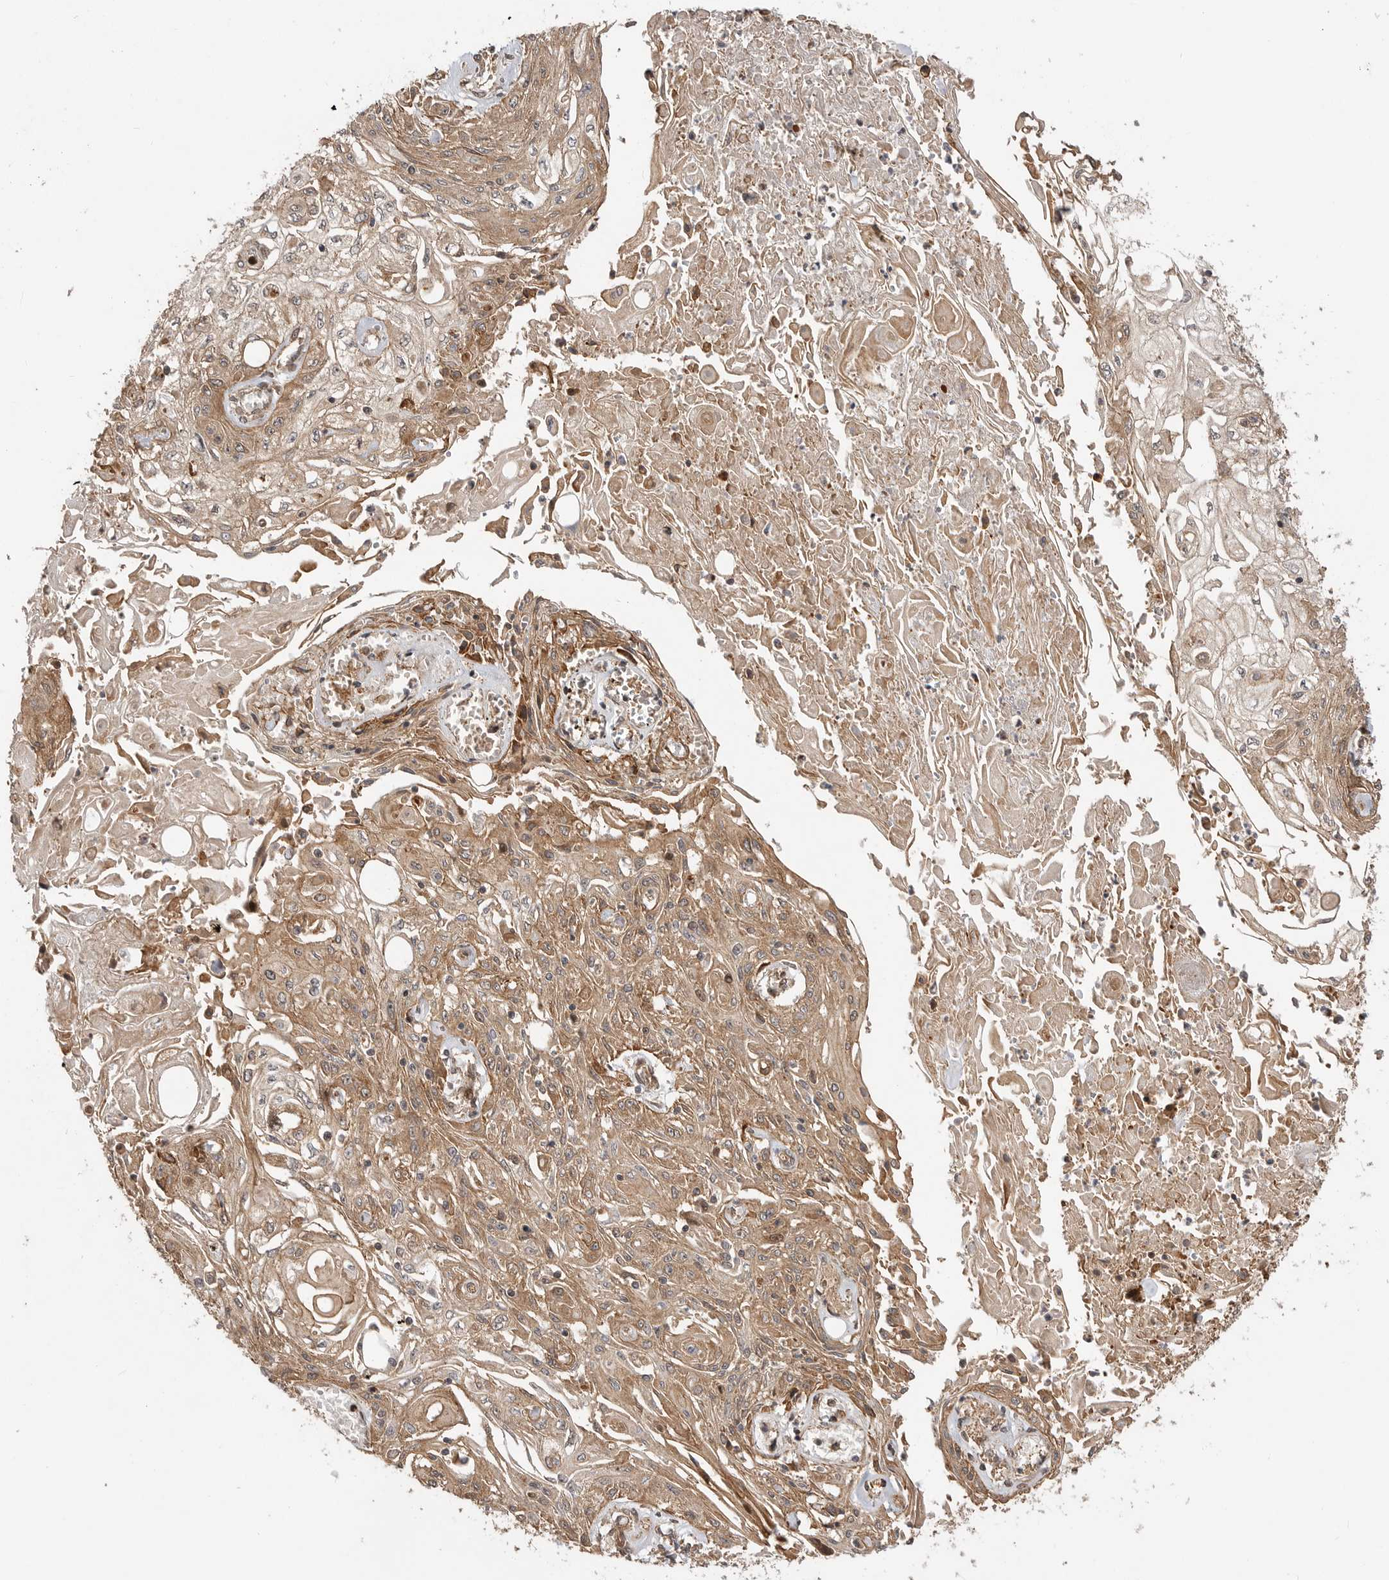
{"staining": {"intensity": "moderate", "quantity": ">75%", "location": "cytoplasmic/membranous"}, "tissue": "skin cancer", "cell_type": "Tumor cells", "image_type": "cancer", "snomed": [{"axis": "morphology", "description": "Squamous cell carcinoma, NOS"}, {"axis": "morphology", "description": "Squamous cell carcinoma, metastatic, NOS"}, {"axis": "topography", "description": "Skin"}, {"axis": "topography", "description": "Lymph node"}], "caption": "Protein positivity by IHC displays moderate cytoplasmic/membranous expression in about >75% of tumor cells in skin cancer (metastatic squamous cell carcinoma).", "gene": "ADPRS", "patient": {"sex": "male", "age": 75}}